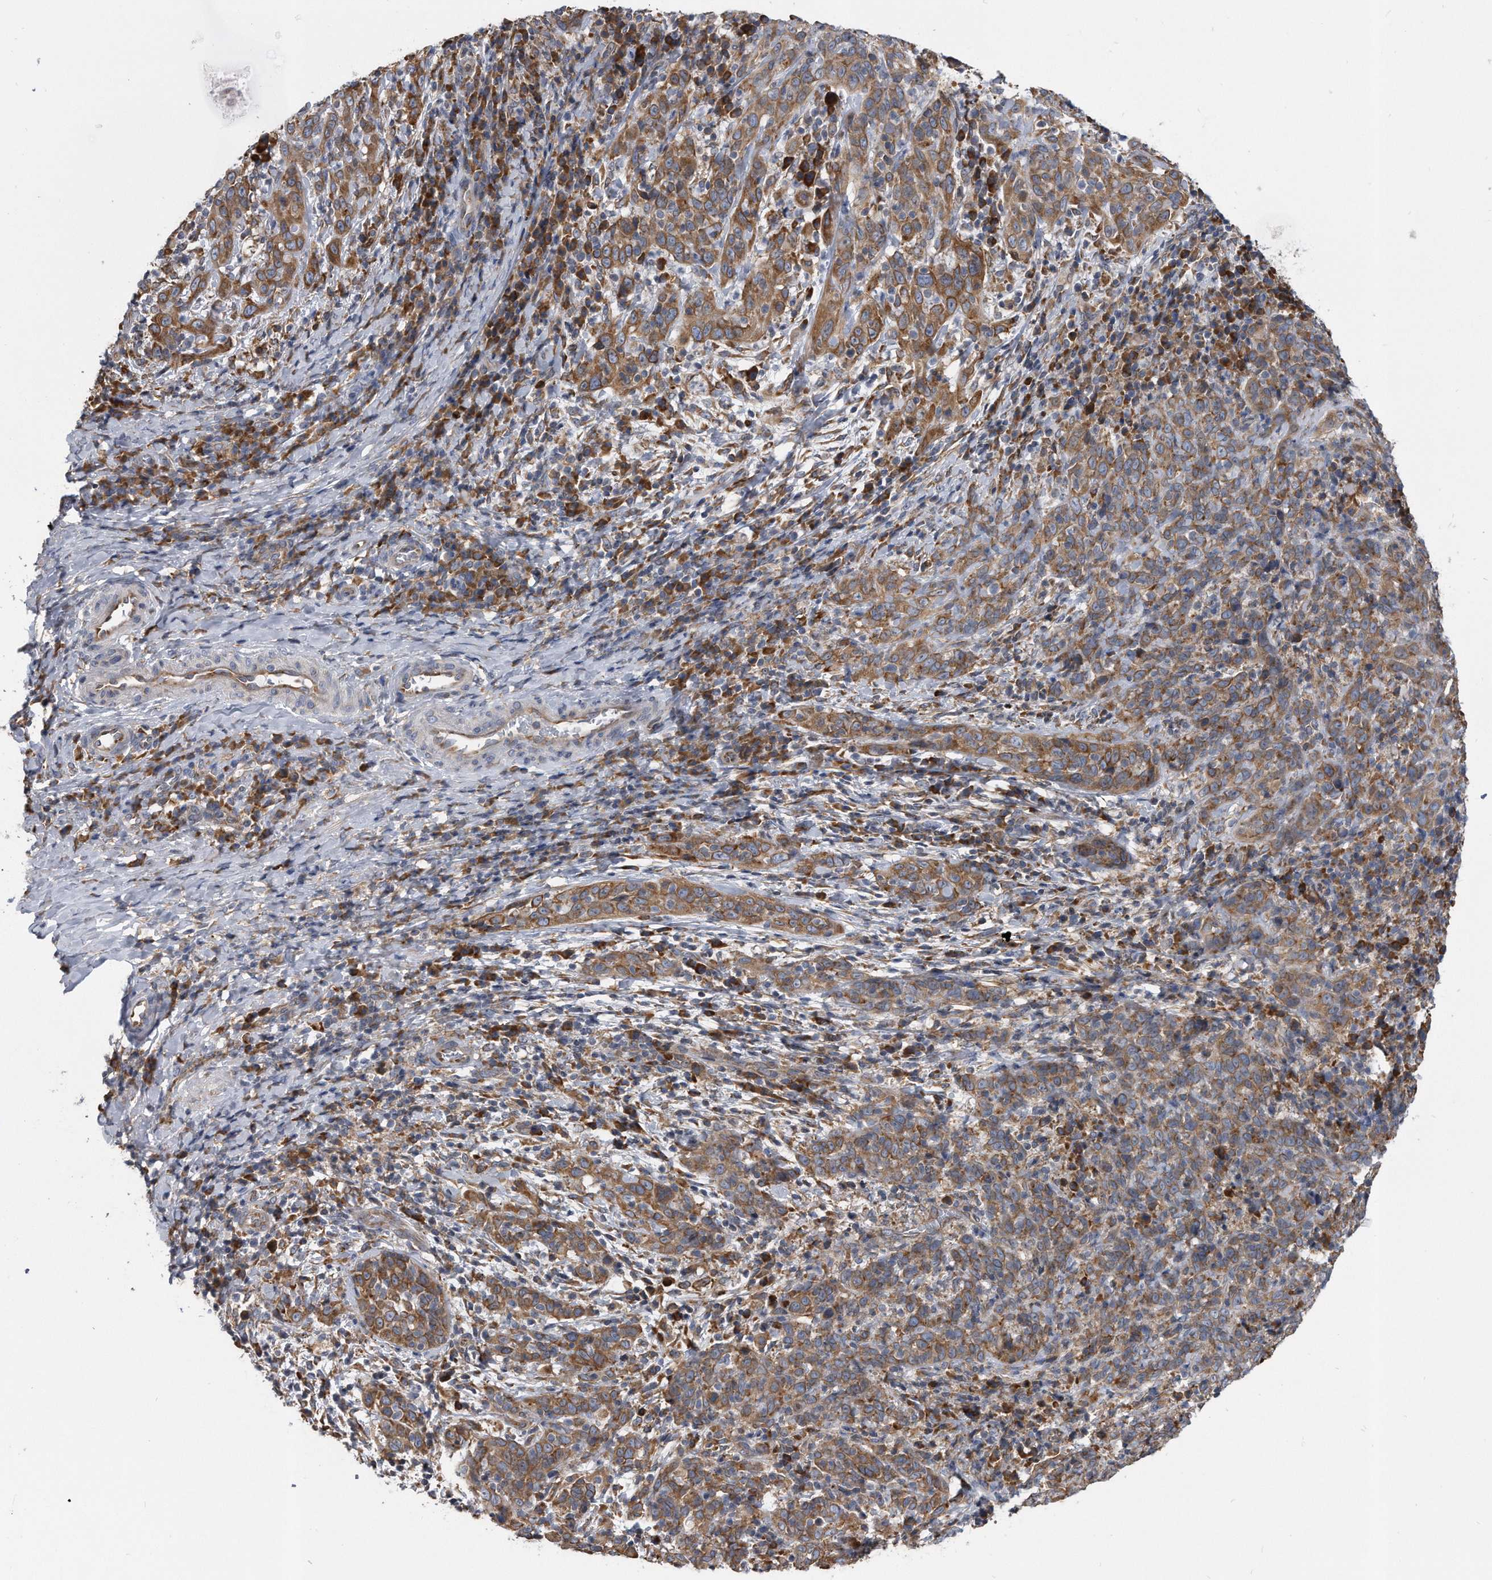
{"staining": {"intensity": "moderate", "quantity": ">75%", "location": "cytoplasmic/membranous"}, "tissue": "cervical cancer", "cell_type": "Tumor cells", "image_type": "cancer", "snomed": [{"axis": "morphology", "description": "Squamous cell carcinoma, NOS"}, {"axis": "topography", "description": "Cervix"}], "caption": "An immunohistochemistry (IHC) image of tumor tissue is shown. Protein staining in brown labels moderate cytoplasmic/membranous positivity in cervical cancer within tumor cells.", "gene": "CCDC47", "patient": {"sex": "female", "age": 46}}